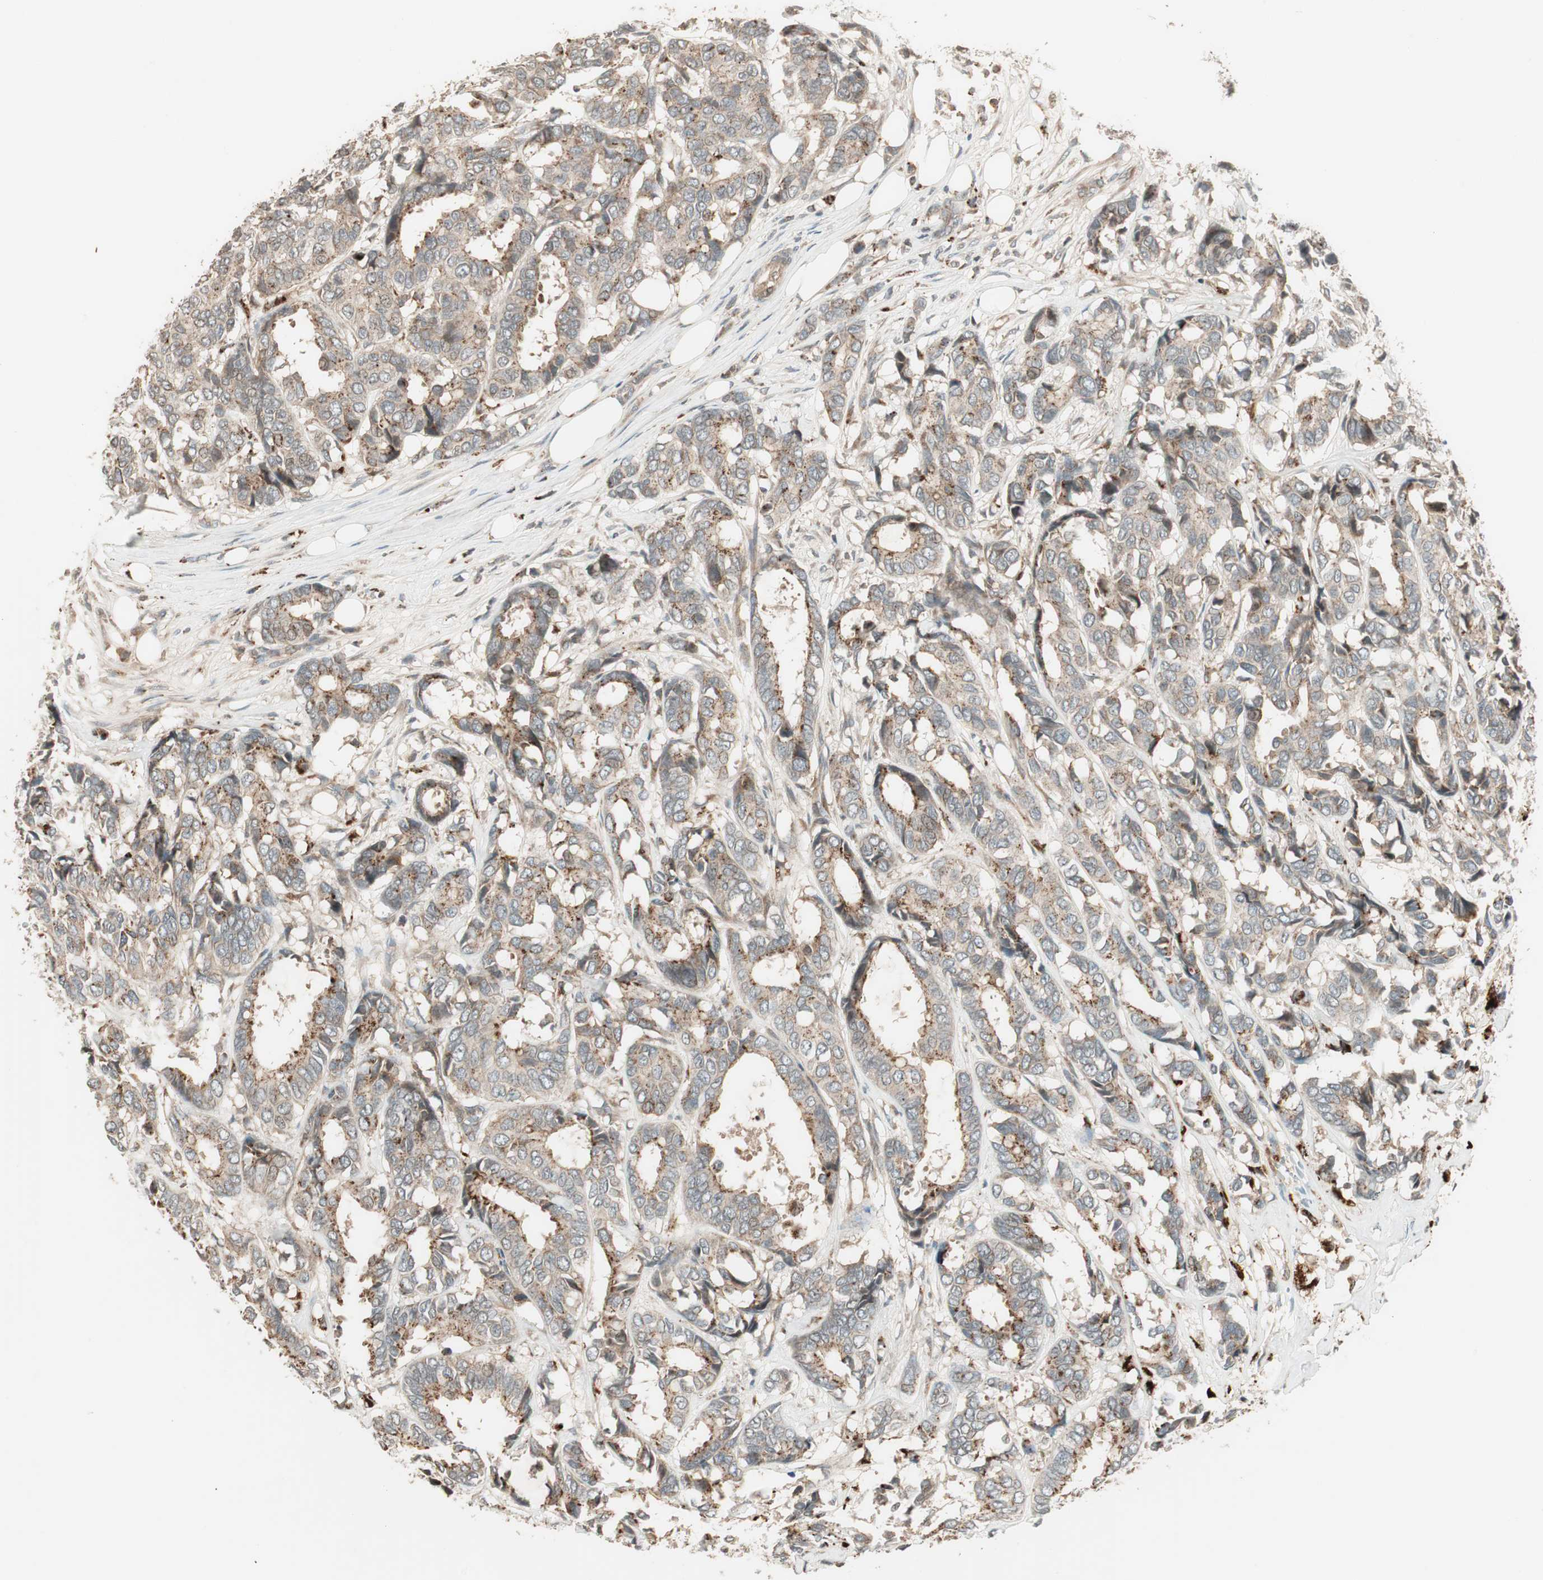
{"staining": {"intensity": "moderate", "quantity": "25%-75%", "location": "cytoplasmic/membranous"}, "tissue": "breast cancer", "cell_type": "Tumor cells", "image_type": "cancer", "snomed": [{"axis": "morphology", "description": "Duct carcinoma"}, {"axis": "topography", "description": "Breast"}], "caption": "This image exhibits IHC staining of breast cancer (invasive ductal carcinoma), with medium moderate cytoplasmic/membranous expression in approximately 25%-75% of tumor cells.", "gene": "SFRP1", "patient": {"sex": "female", "age": 87}}